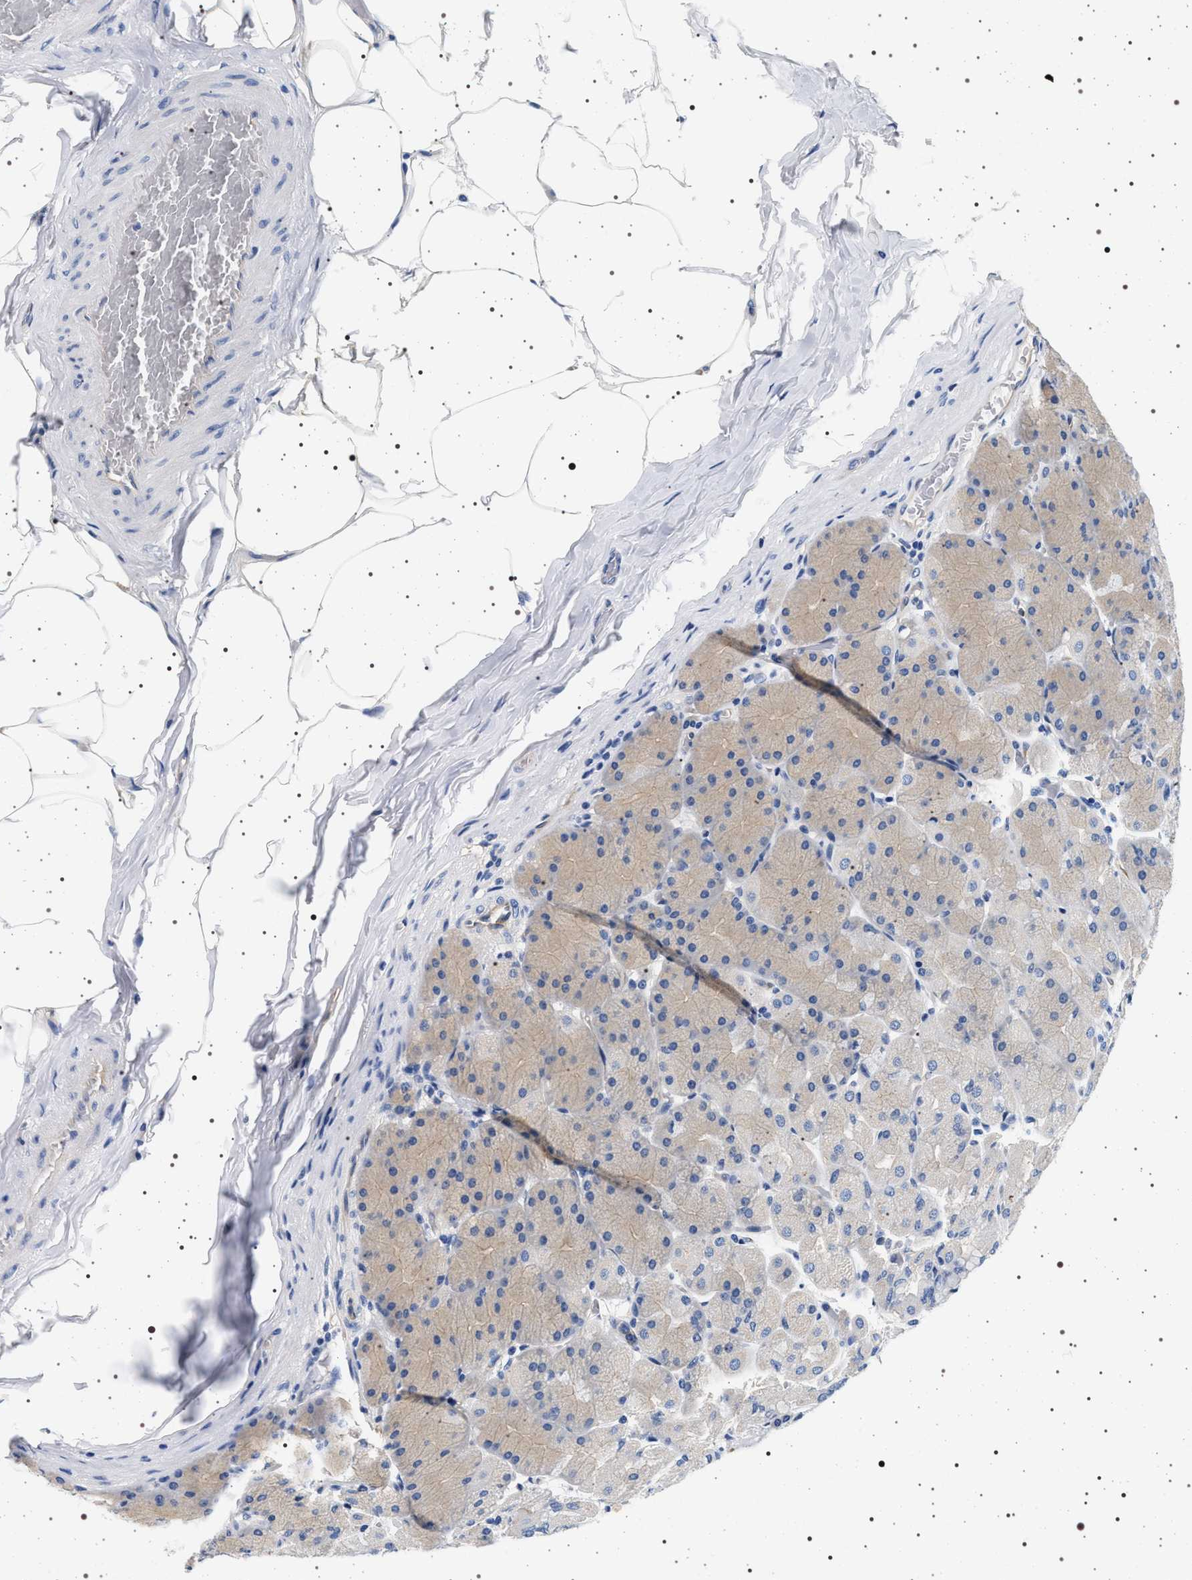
{"staining": {"intensity": "weak", "quantity": "25%-75%", "location": "cytoplasmic/membranous"}, "tissue": "stomach", "cell_type": "Glandular cells", "image_type": "normal", "snomed": [{"axis": "morphology", "description": "Normal tissue, NOS"}, {"axis": "topography", "description": "Stomach, upper"}], "caption": "Immunohistochemical staining of benign human stomach exhibits 25%-75% levels of weak cytoplasmic/membranous protein expression in about 25%-75% of glandular cells. The staining was performed using DAB (3,3'-diaminobenzidine) to visualize the protein expression in brown, while the nuclei were stained in blue with hematoxylin (Magnification: 20x).", "gene": "HSD17B1", "patient": {"sex": "female", "age": 56}}